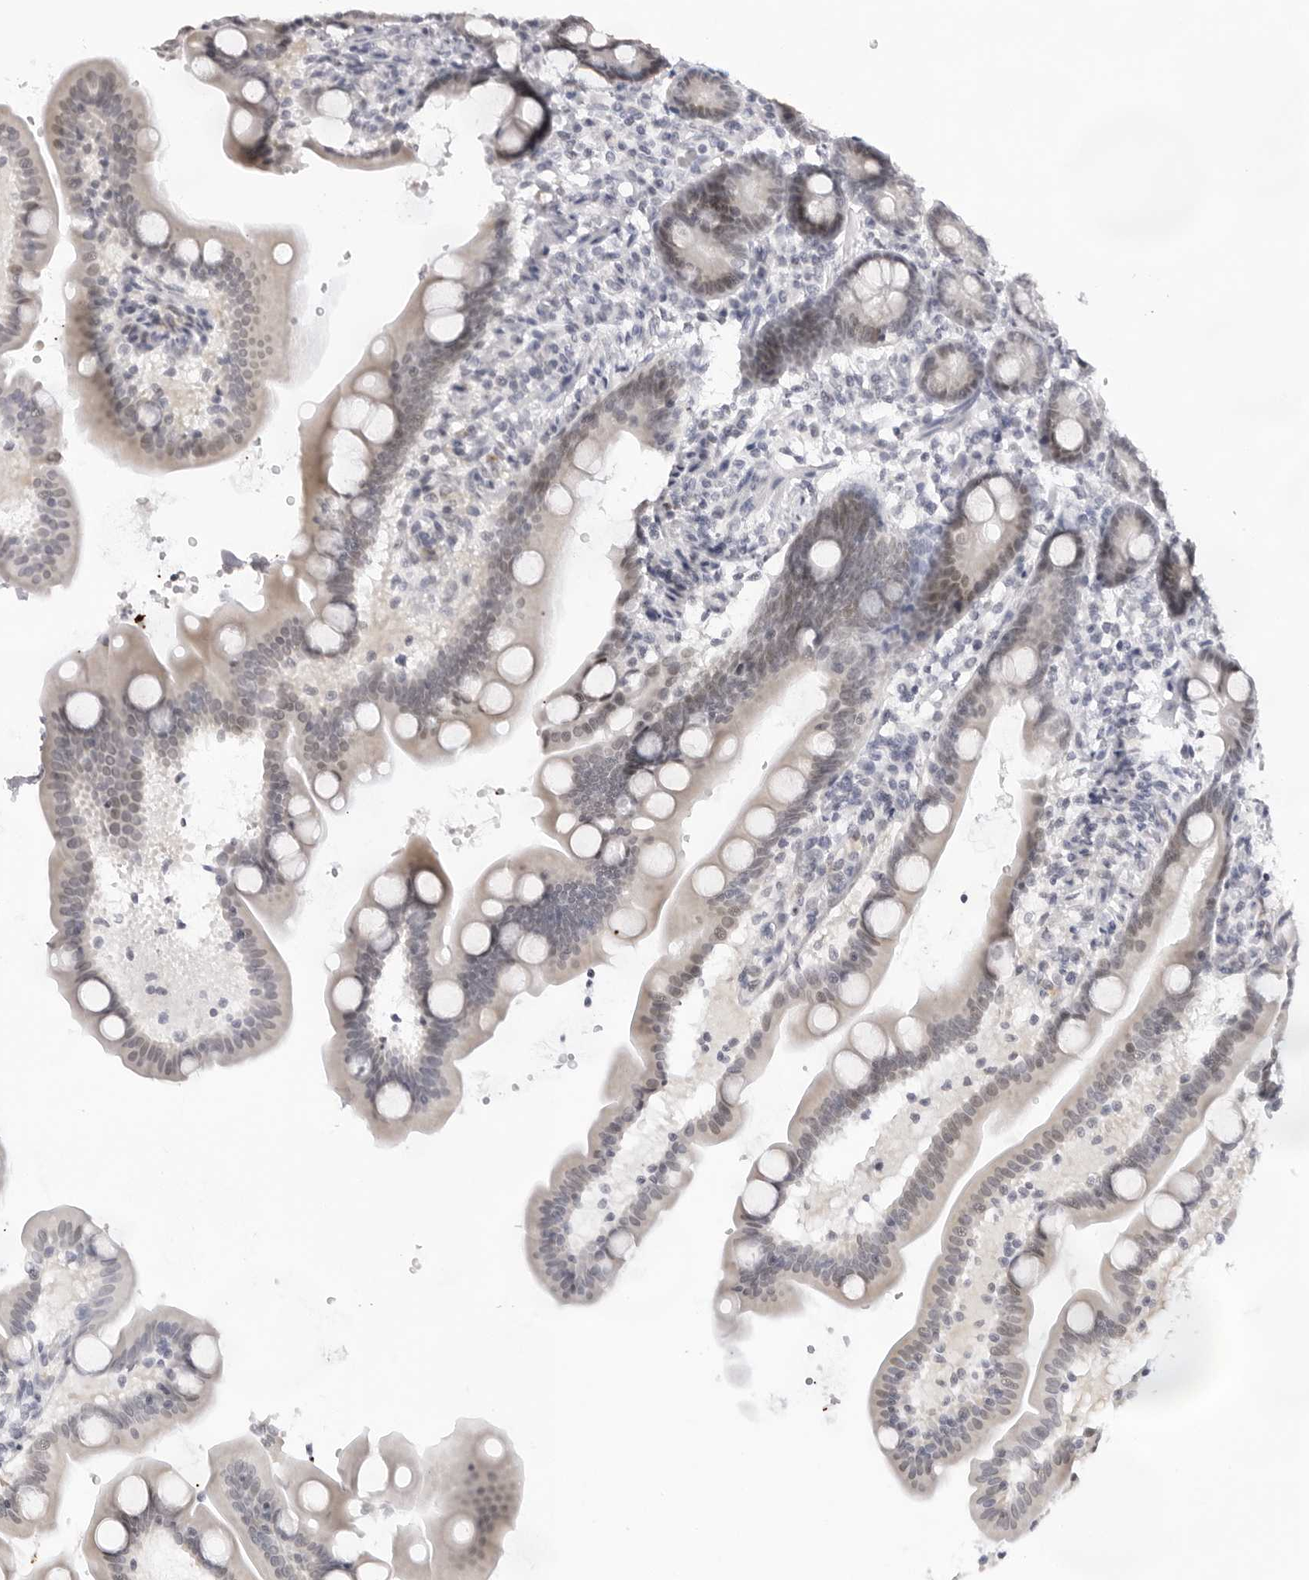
{"staining": {"intensity": "strong", "quantity": "<25%", "location": "cytoplasmic/membranous"}, "tissue": "duodenum", "cell_type": "Glandular cells", "image_type": "normal", "snomed": [{"axis": "morphology", "description": "Normal tissue, NOS"}, {"axis": "topography", "description": "Duodenum"}], "caption": "Immunohistochemical staining of unremarkable duodenum reveals strong cytoplasmic/membranous protein staining in approximately <25% of glandular cells.", "gene": "KLK12", "patient": {"sex": "male", "age": 54}}